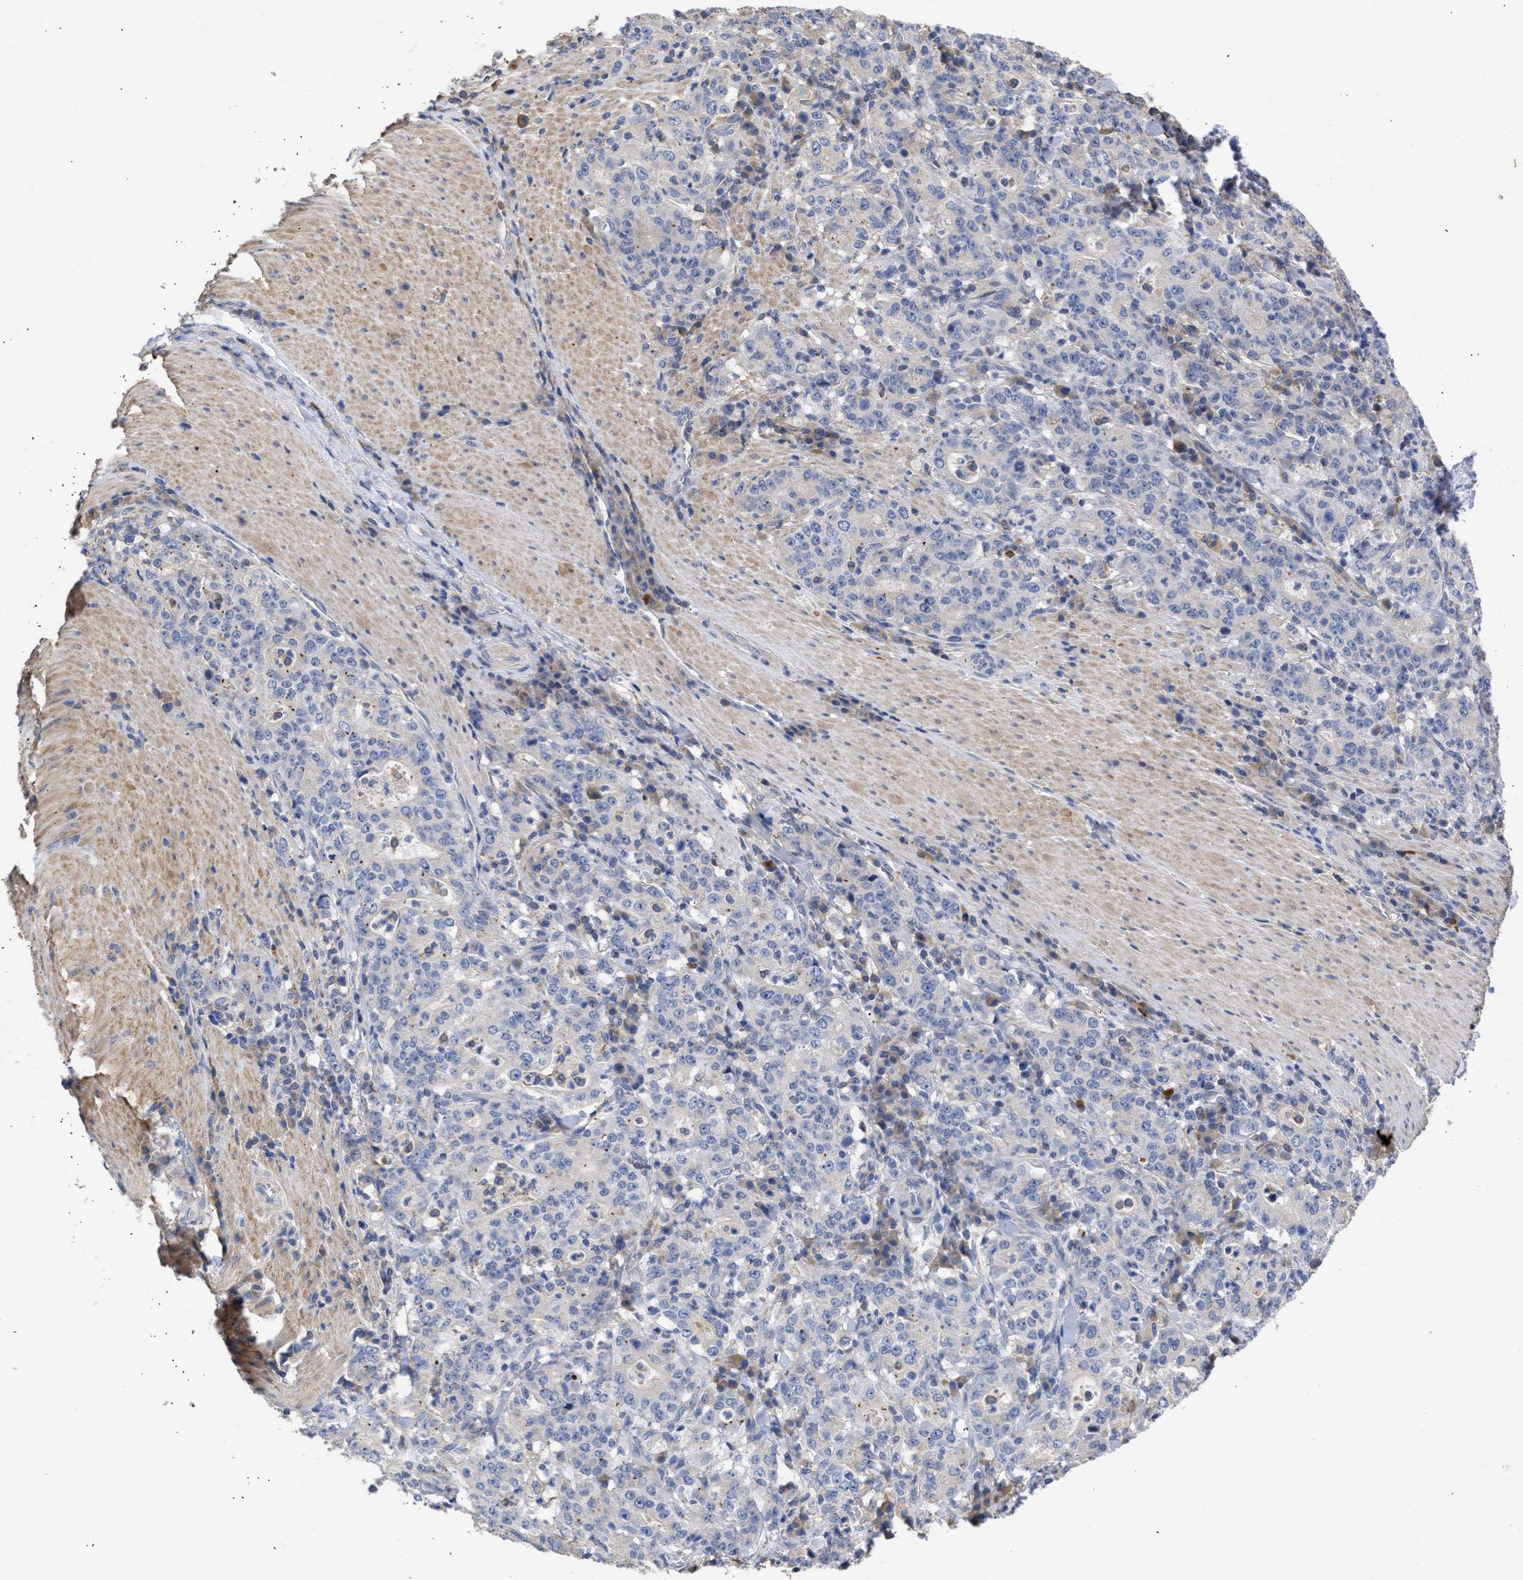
{"staining": {"intensity": "negative", "quantity": "none", "location": "none"}, "tissue": "stomach cancer", "cell_type": "Tumor cells", "image_type": "cancer", "snomed": [{"axis": "morphology", "description": "Normal tissue, NOS"}, {"axis": "morphology", "description": "Adenocarcinoma, NOS"}, {"axis": "topography", "description": "Stomach, upper"}, {"axis": "topography", "description": "Stomach"}], "caption": "Stomach cancer (adenocarcinoma) was stained to show a protein in brown. There is no significant expression in tumor cells.", "gene": "ARHGEF4", "patient": {"sex": "male", "age": 59}}